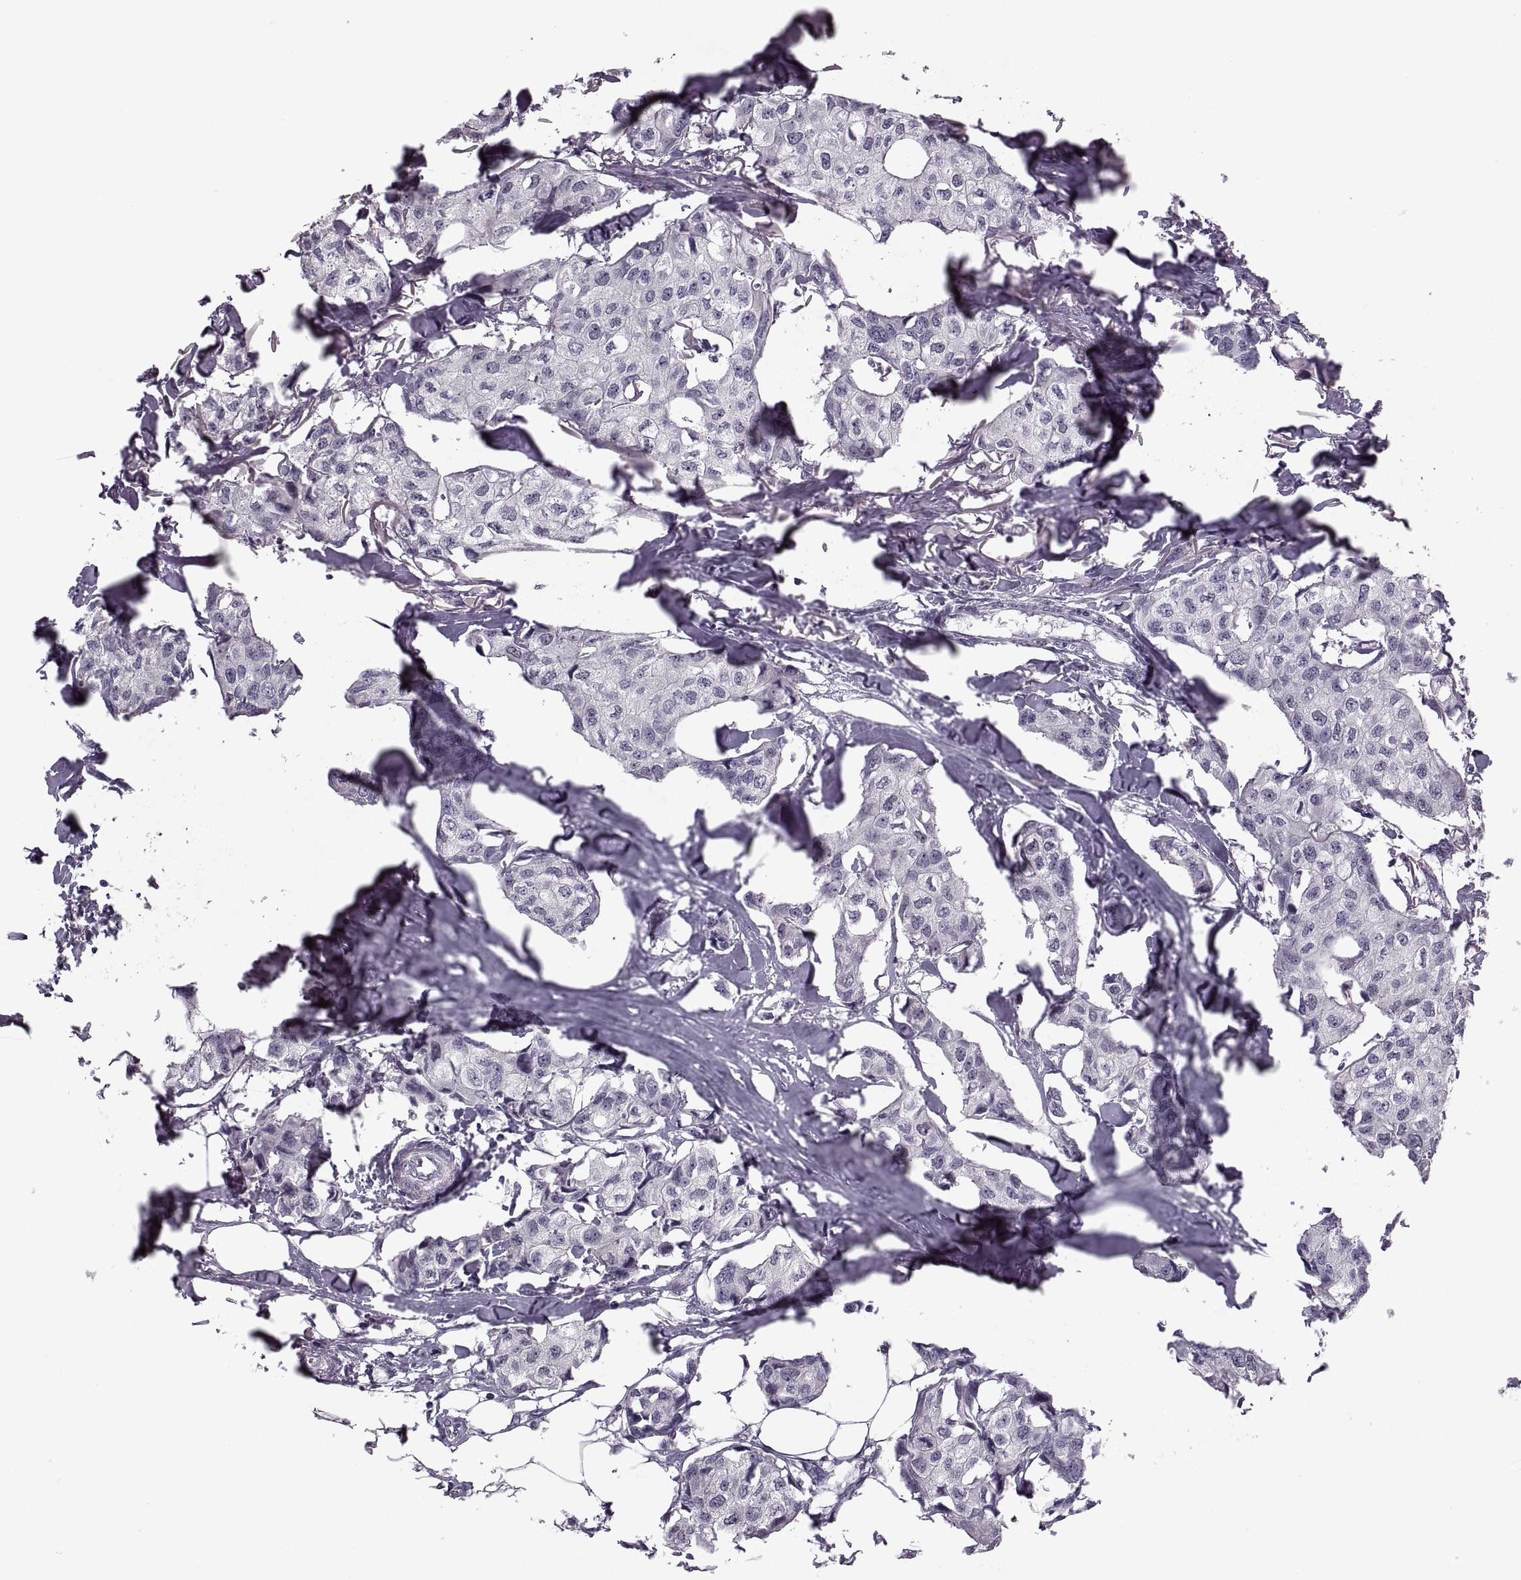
{"staining": {"intensity": "negative", "quantity": "none", "location": "none"}, "tissue": "breast cancer", "cell_type": "Tumor cells", "image_type": "cancer", "snomed": [{"axis": "morphology", "description": "Duct carcinoma"}, {"axis": "topography", "description": "Breast"}], "caption": "This is a histopathology image of IHC staining of breast infiltrating ductal carcinoma, which shows no staining in tumor cells.", "gene": "CACNA1F", "patient": {"sex": "female", "age": 80}}